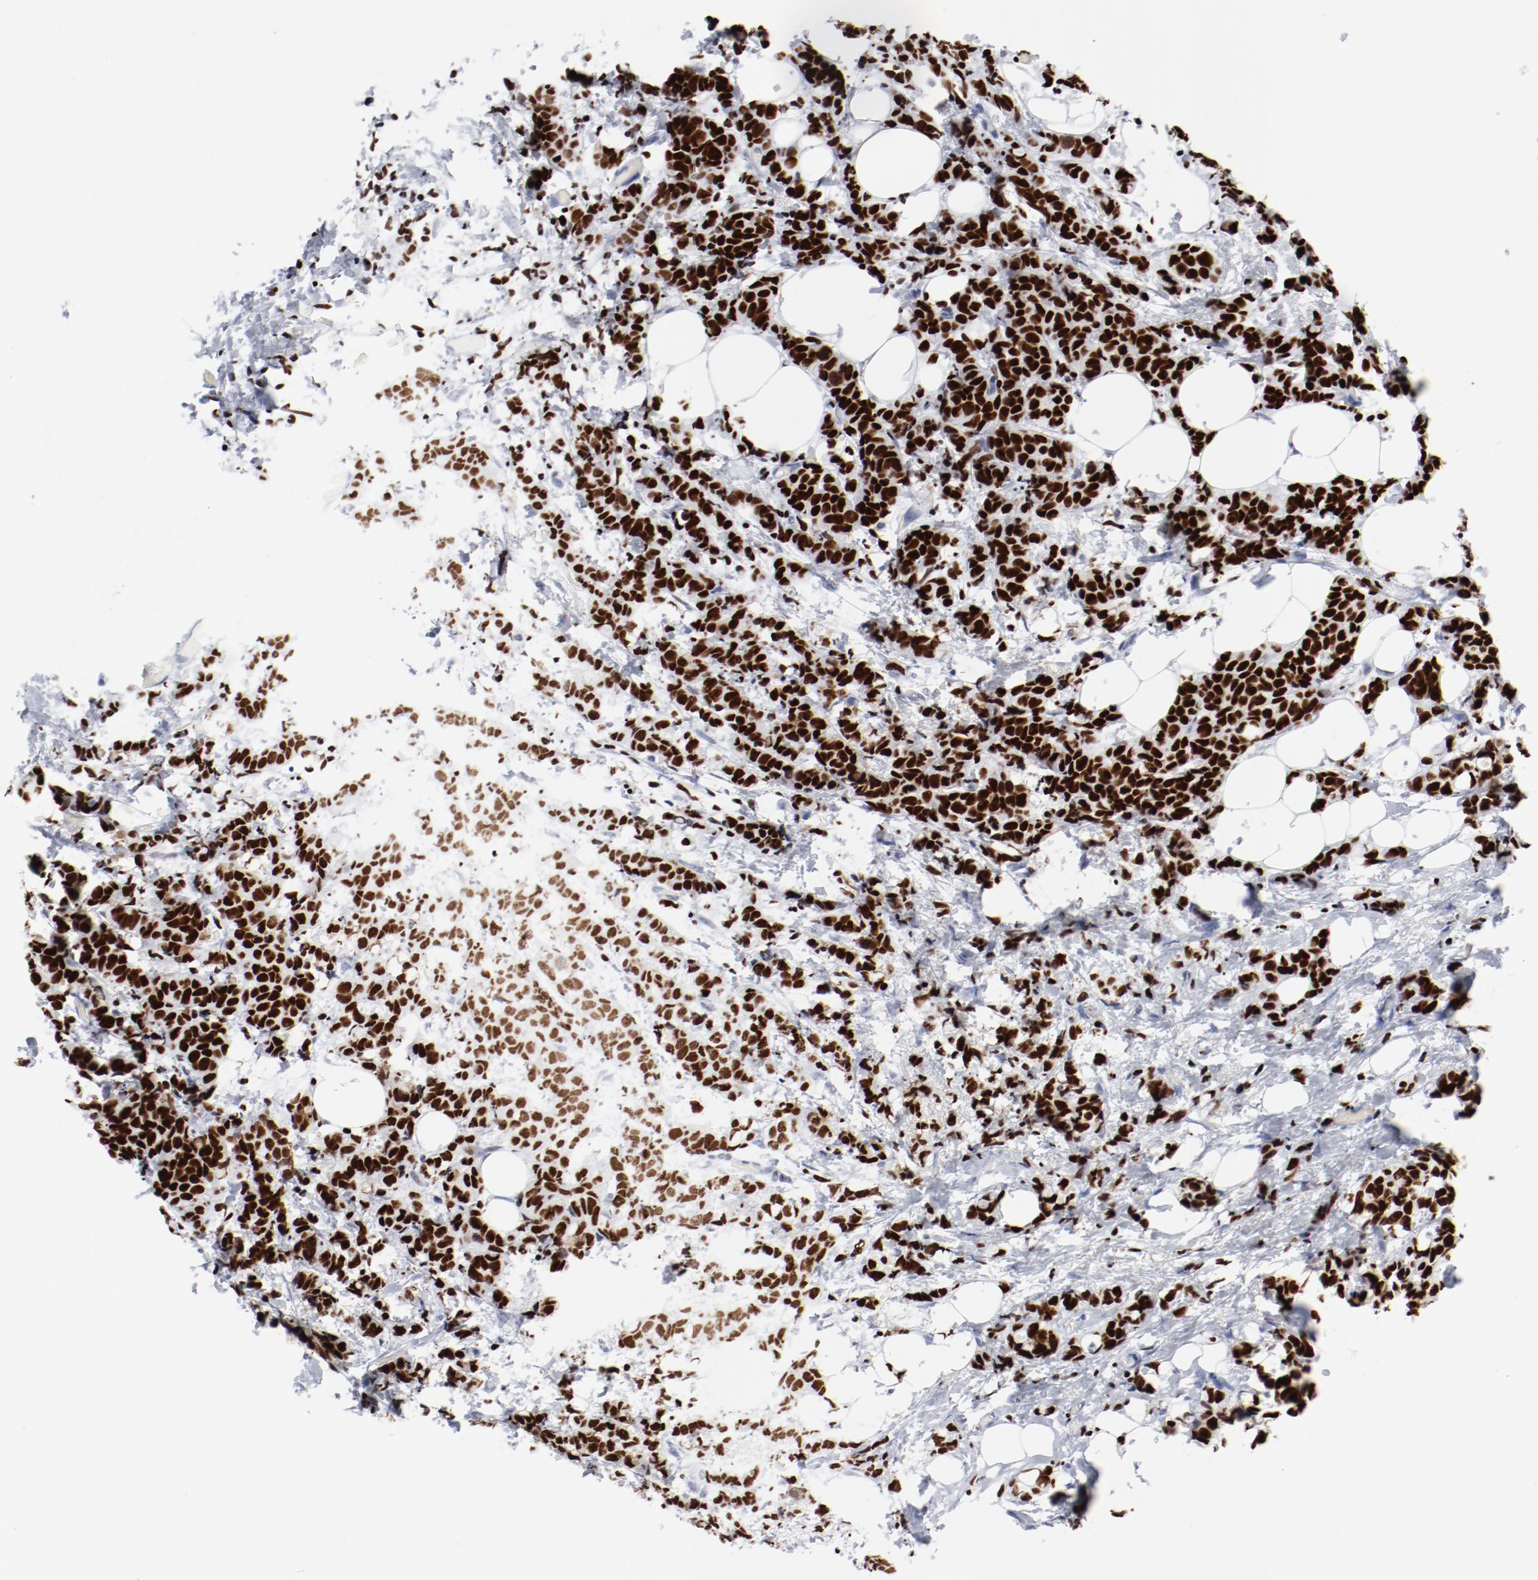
{"staining": {"intensity": "strong", "quantity": ">75%", "location": "nuclear"}, "tissue": "breast cancer", "cell_type": "Tumor cells", "image_type": "cancer", "snomed": [{"axis": "morphology", "description": "Lobular carcinoma"}, {"axis": "topography", "description": "Breast"}], "caption": "An immunohistochemistry image of tumor tissue is shown. Protein staining in brown highlights strong nuclear positivity in breast cancer within tumor cells.", "gene": "SMARCC2", "patient": {"sex": "female", "age": 60}}